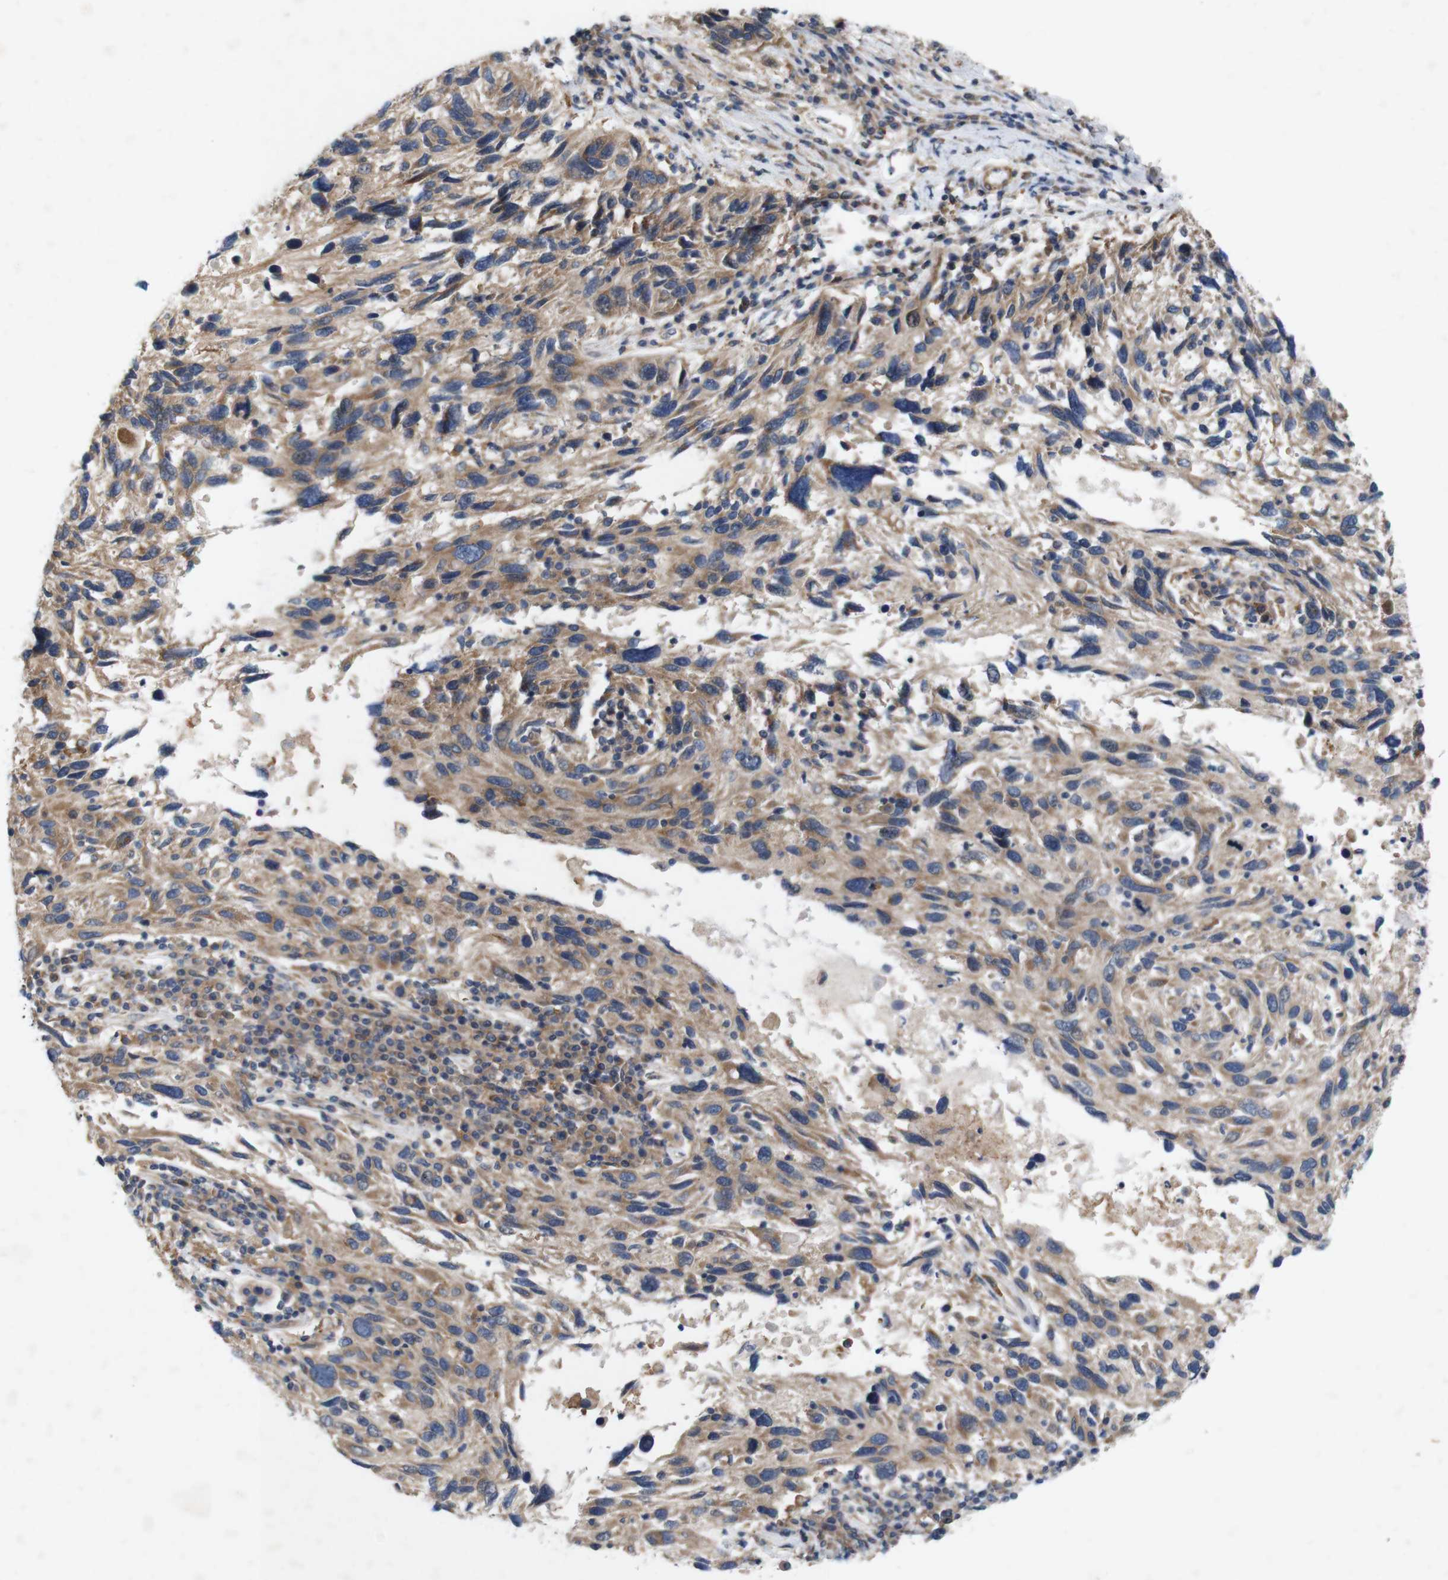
{"staining": {"intensity": "moderate", "quantity": ">75%", "location": "cytoplasmic/membranous"}, "tissue": "melanoma", "cell_type": "Tumor cells", "image_type": "cancer", "snomed": [{"axis": "morphology", "description": "Malignant melanoma, NOS"}, {"axis": "topography", "description": "Skin"}], "caption": "The micrograph exhibits a brown stain indicating the presence of a protein in the cytoplasmic/membranous of tumor cells in malignant melanoma. (IHC, brightfield microscopy, high magnification).", "gene": "SIGLEC8", "patient": {"sex": "male", "age": 53}}